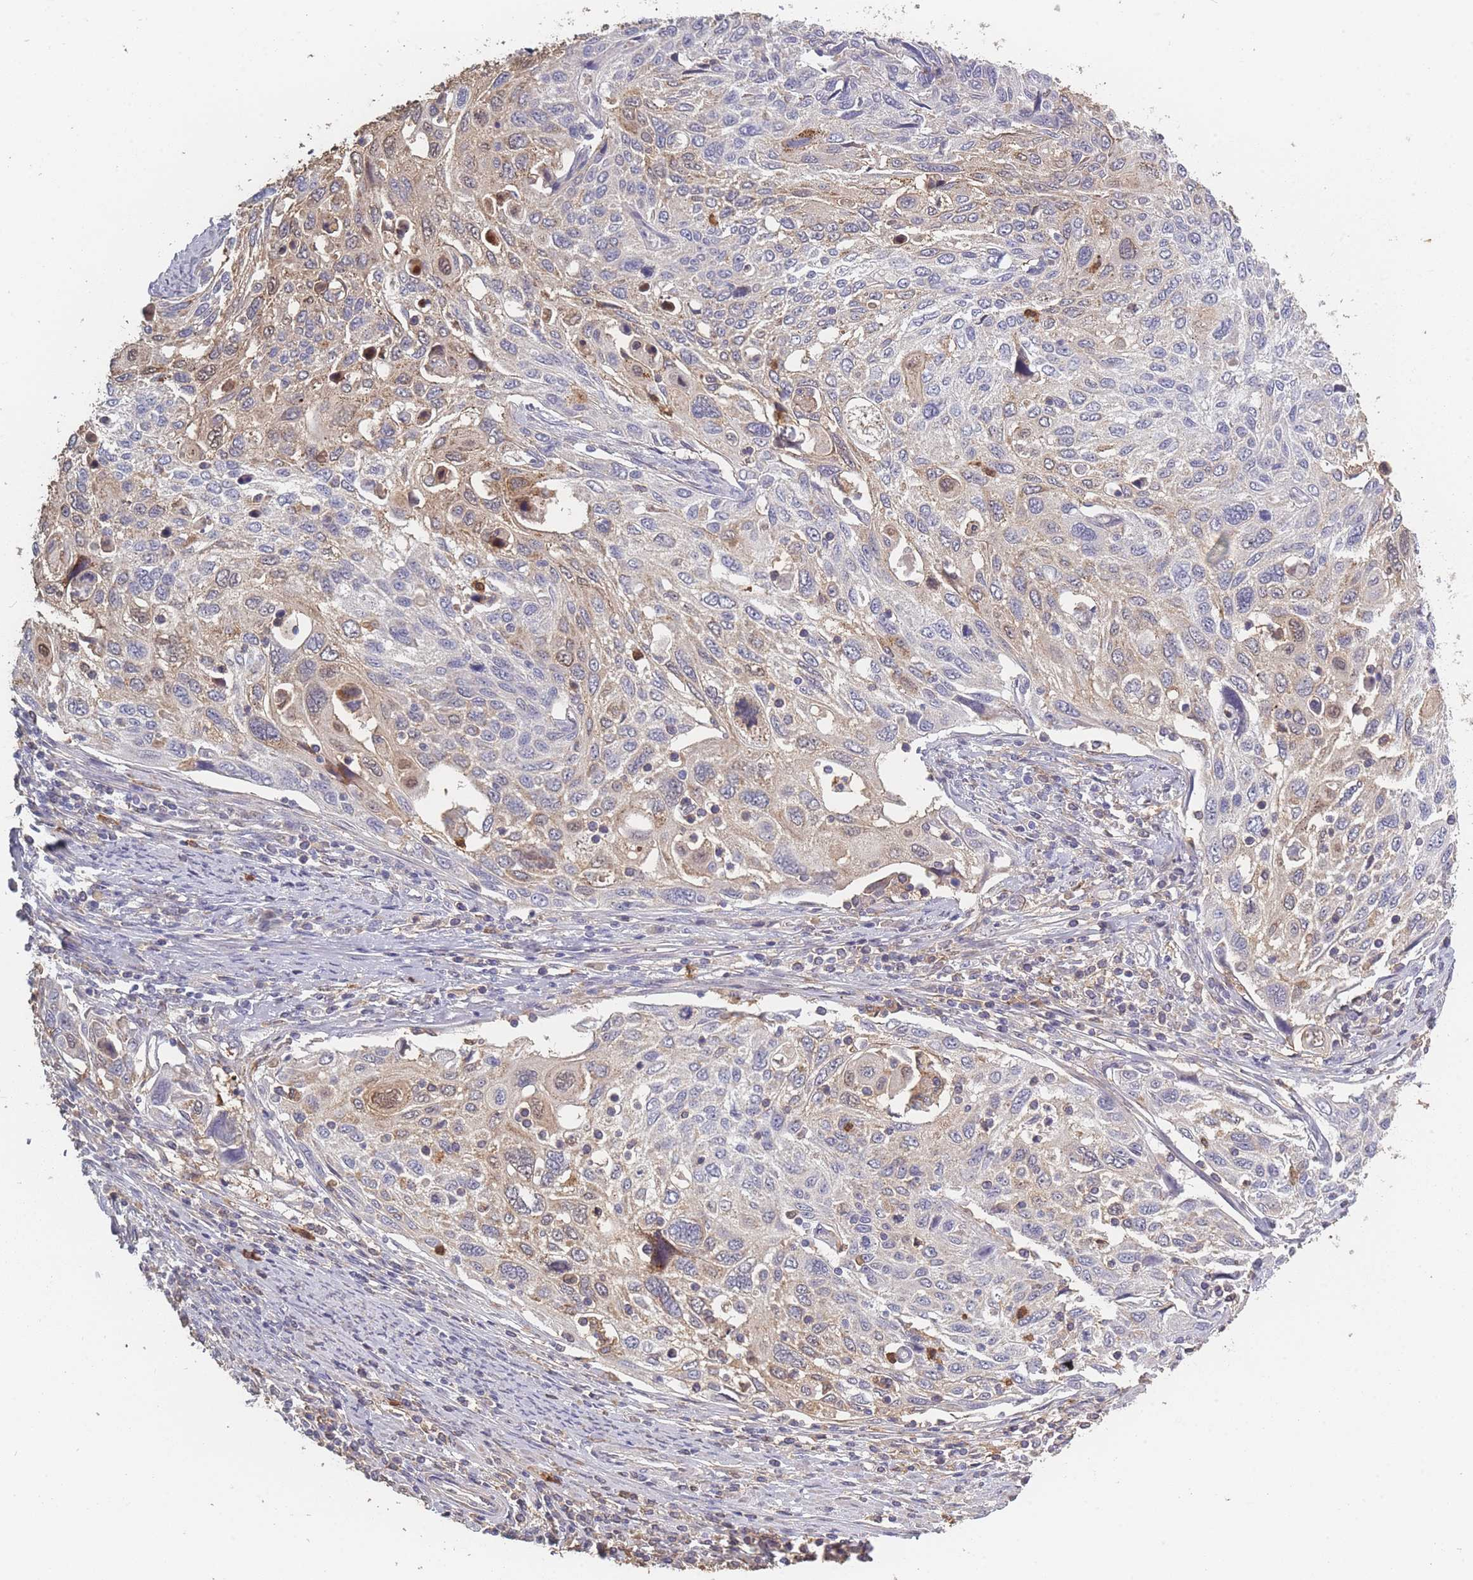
{"staining": {"intensity": "negative", "quantity": "none", "location": "none"}, "tissue": "cervical cancer", "cell_type": "Tumor cells", "image_type": "cancer", "snomed": [{"axis": "morphology", "description": "Squamous cell carcinoma, NOS"}, {"axis": "topography", "description": "Cervix"}], "caption": "High power microscopy photomicrograph of an IHC photomicrograph of squamous cell carcinoma (cervical), revealing no significant positivity in tumor cells.", "gene": "BST1", "patient": {"sex": "female", "age": 70}}